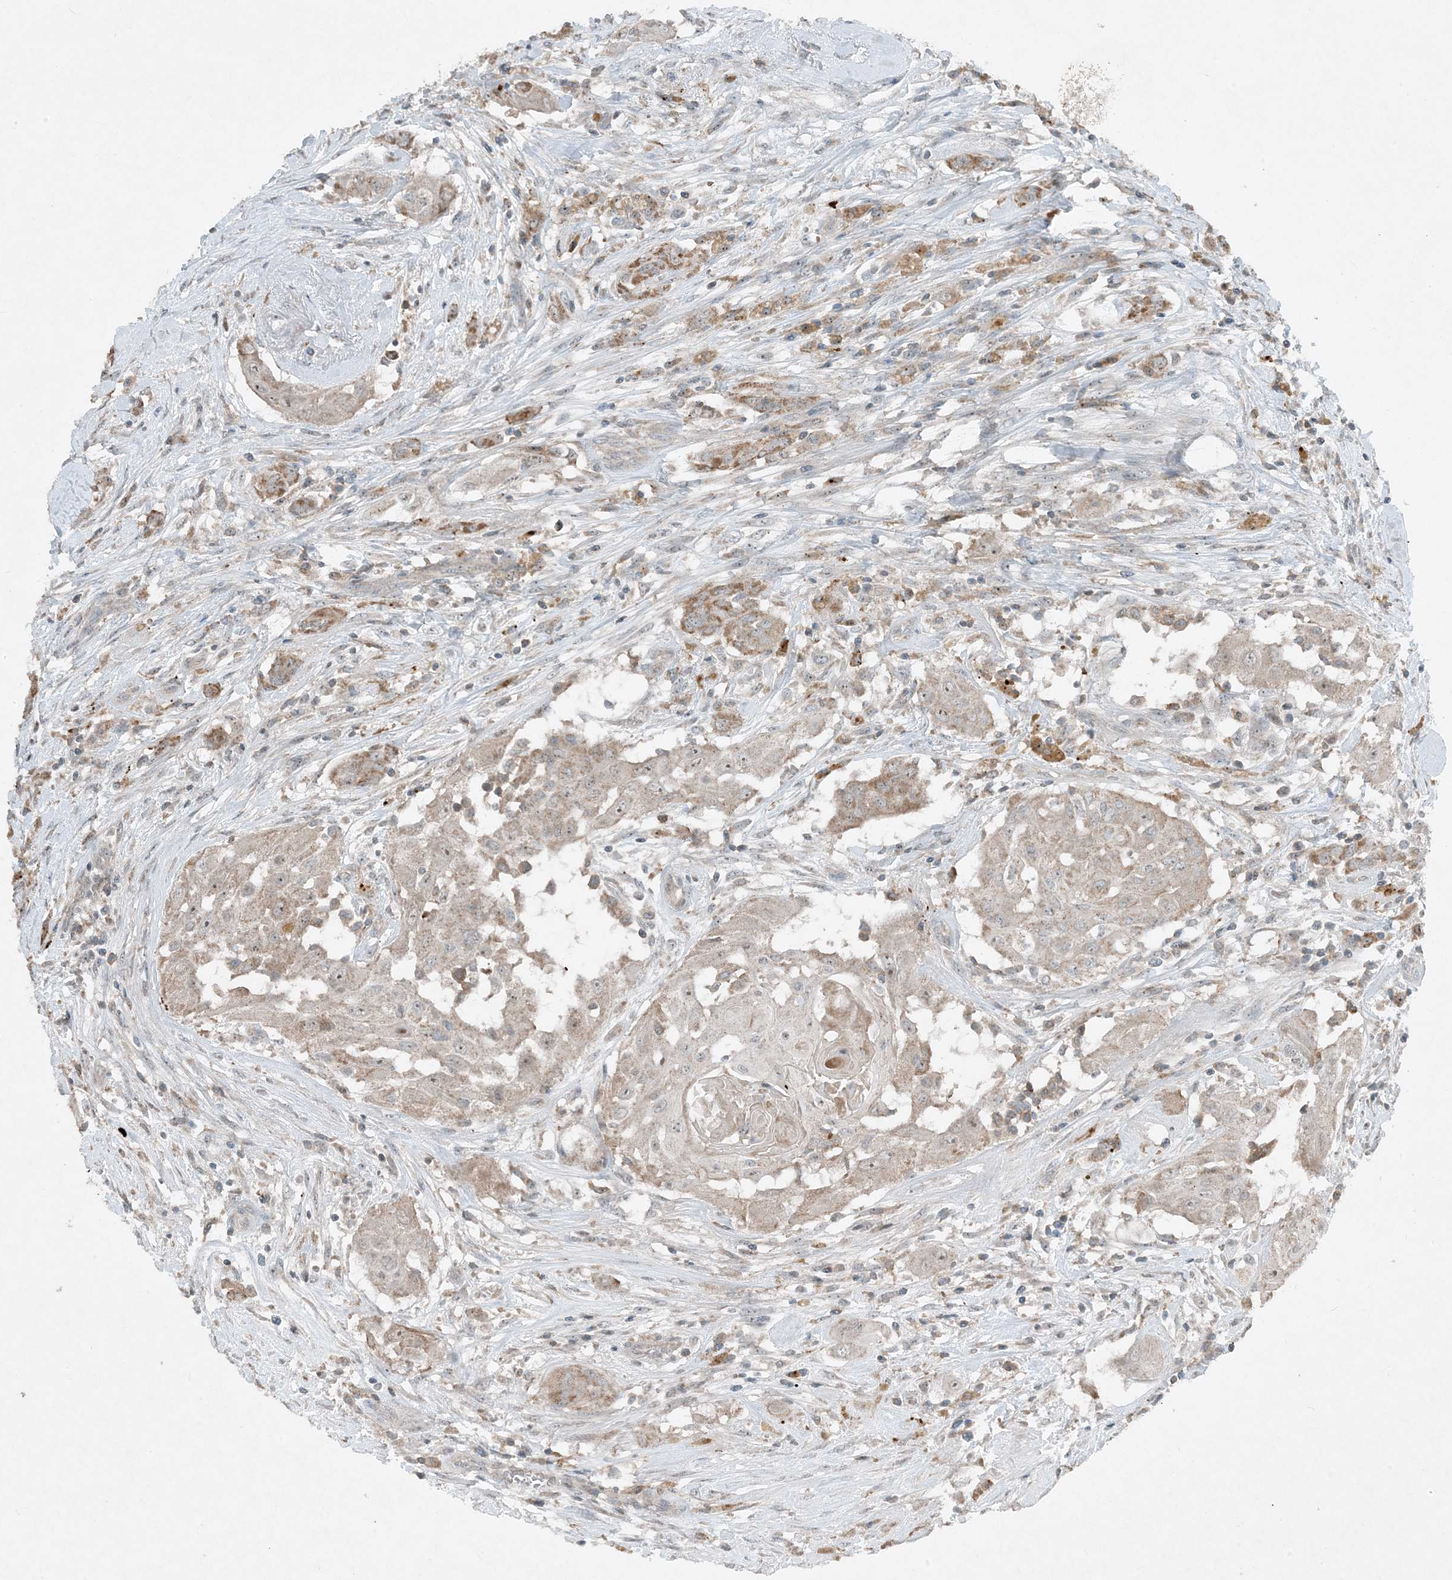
{"staining": {"intensity": "moderate", "quantity": "25%-75%", "location": "cytoplasmic/membranous"}, "tissue": "thyroid cancer", "cell_type": "Tumor cells", "image_type": "cancer", "snomed": [{"axis": "morphology", "description": "Papillary adenocarcinoma, NOS"}, {"axis": "topography", "description": "Thyroid gland"}], "caption": "A medium amount of moderate cytoplasmic/membranous staining is seen in about 25%-75% of tumor cells in thyroid cancer tissue.", "gene": "MITD1", "patient": {"sex": "female", "age": 59}}